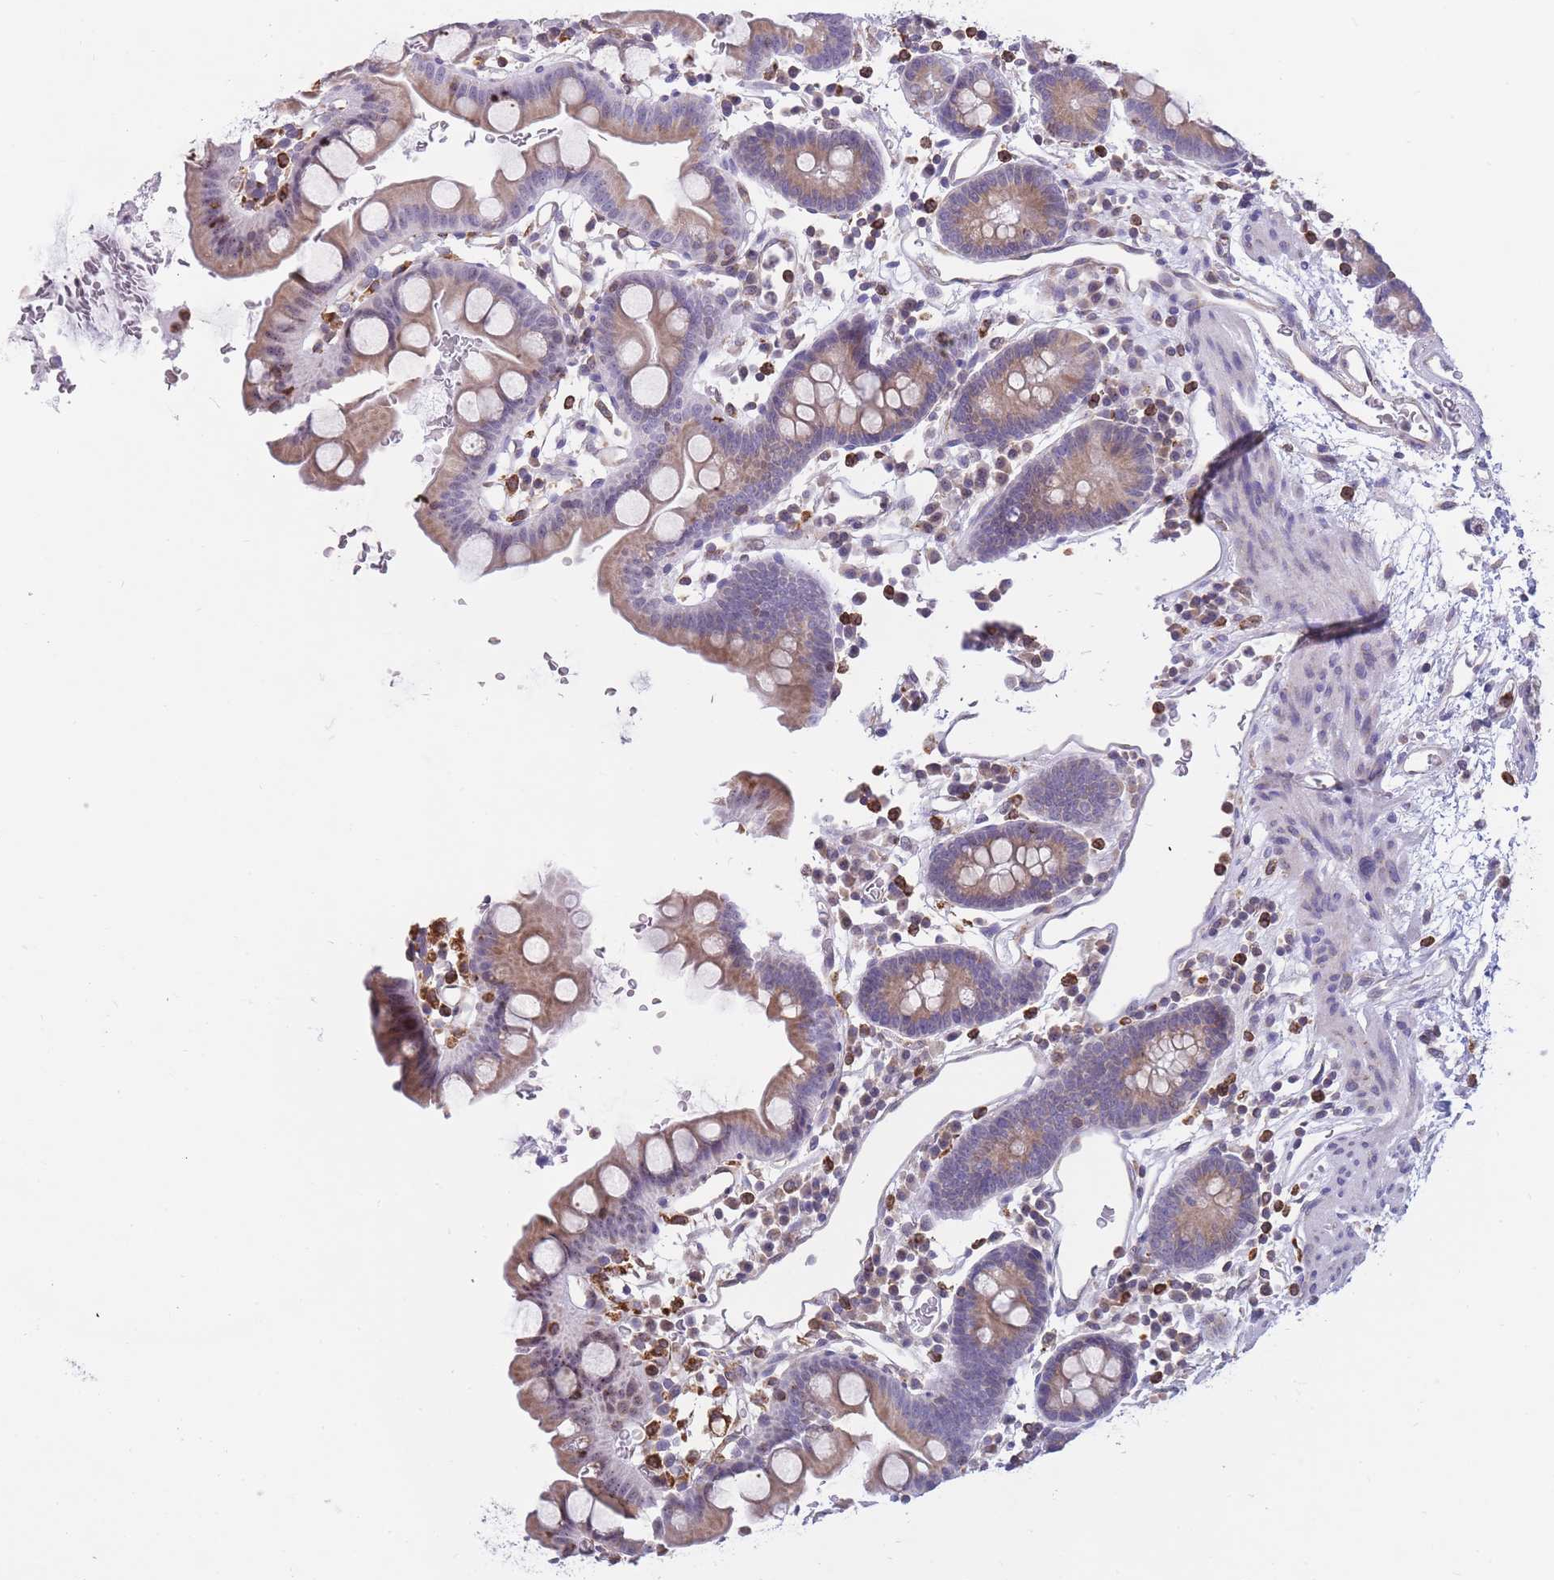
{"staining": {"intensity": "moderate", "quantity": "25%-75%", "location": "cytoplasmic/membranous"}, "tissue": "small intestine", "cell_type": "Glandular cells", "image_type": "normal", "snomed": [{"axis": "morphology", "description": "Normal tissue, NOS"}, {"axis": "topography", "description": "Stomach, upper"}, {"axis": "topography", "description": "Stomach, lower"}, {"axis": "topography", "description": "Small intestine"}], "caption": "Immunohistochemistry (IHC) of normal small intestine demonstrates medium levels of moderate cytoplasmic/membranous positivity in about 25%-75% of glandular cells. (DAB (3,3'-diaminobenzidine) IHC with brightfield microscopy, high magnification).", "gene": "ZNF662", "patient": {"sex": "male", "age": 68}}